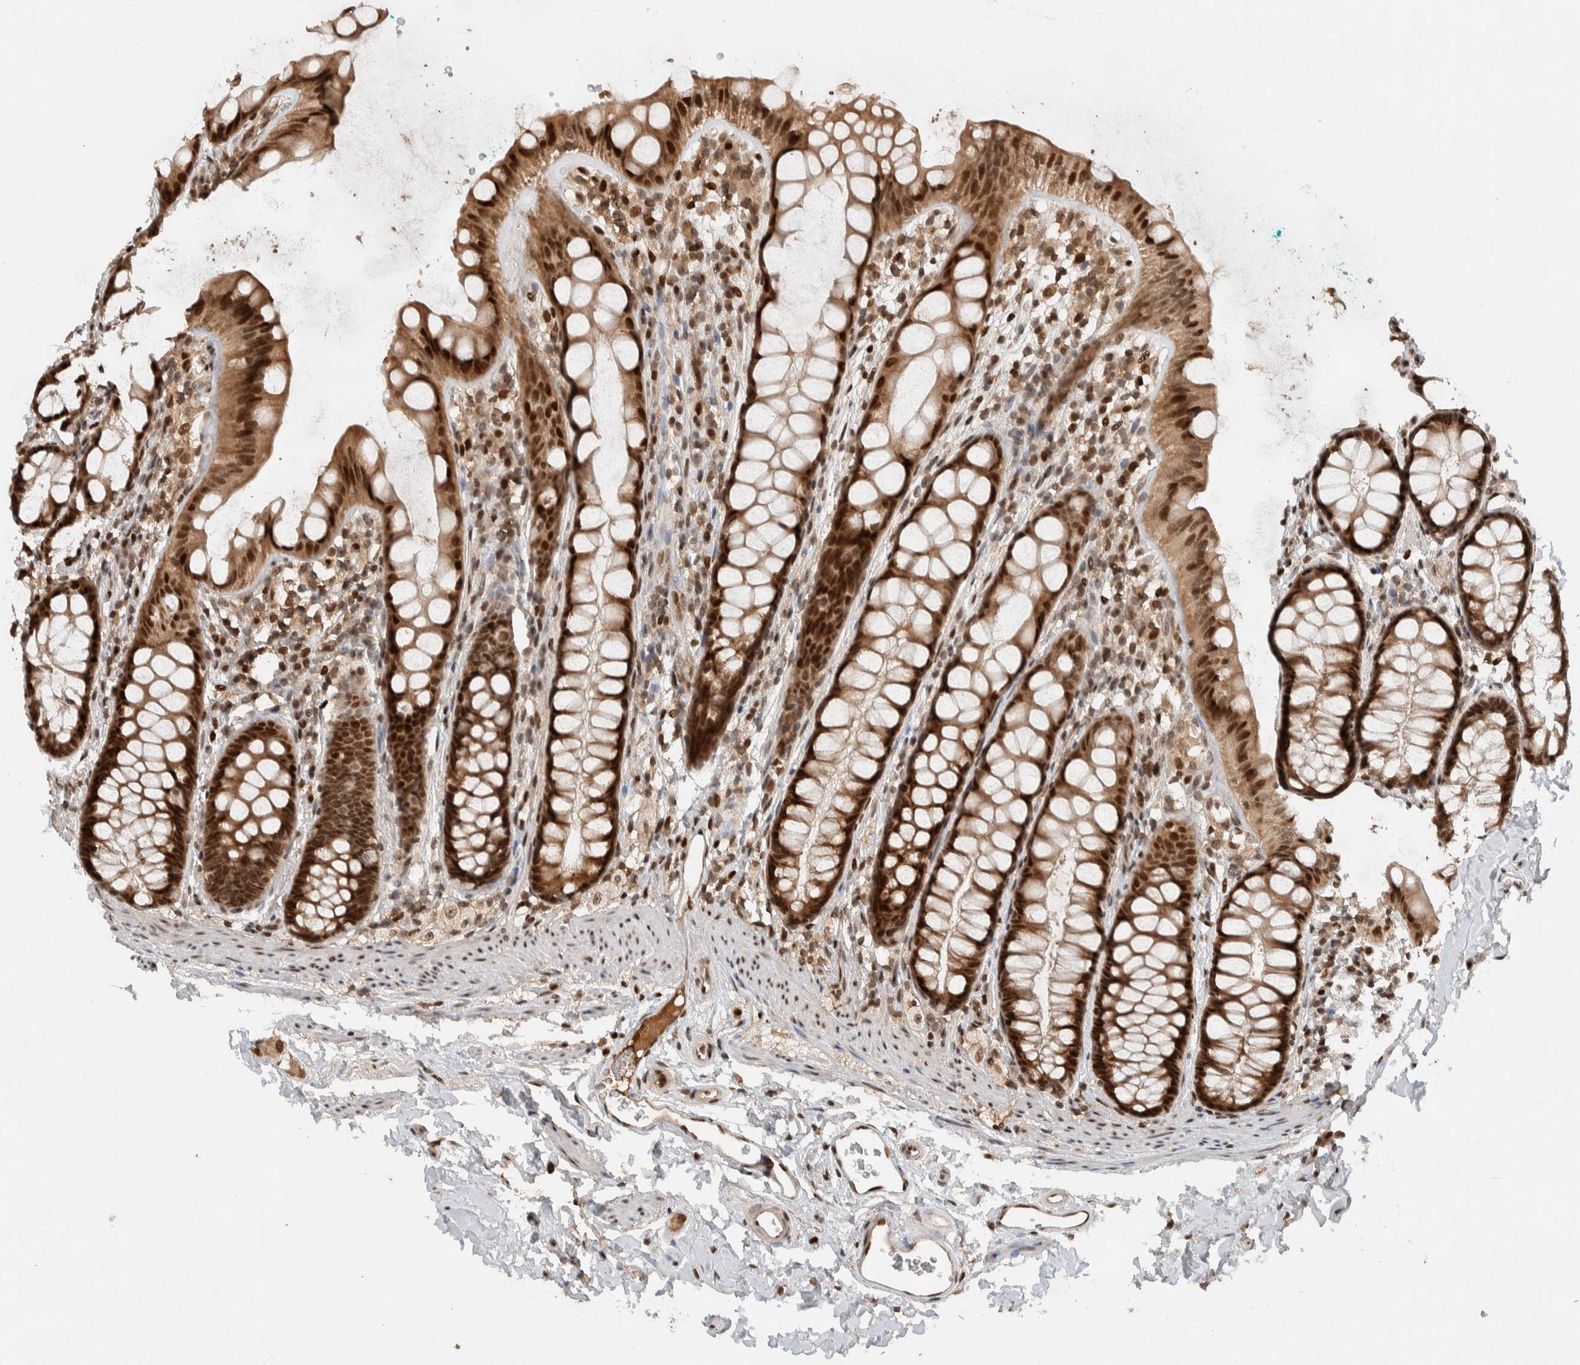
{"staining": {"intensity": "strong", "quantity": ">75%", "location": "cytoplasmic/membranous,nuclear"}, "tissue": "rectum", "cell_type": "Glandular cells", "image_type": "normal", "snomed": [{"axis": "morphology", "description": "Normal tissue, NOS"}, {"axis": "topography", "description": "Rectum"}], "caption": "A brown stain highlights strong cytoplasmic/membranous,nuclear staining of a protein in glandular cells of unremarkable human rectum. (IHC, brightfield microscopy, high magnification).", "gene": "ZNF521", "patient": {"sex": "female", "age": 65}}